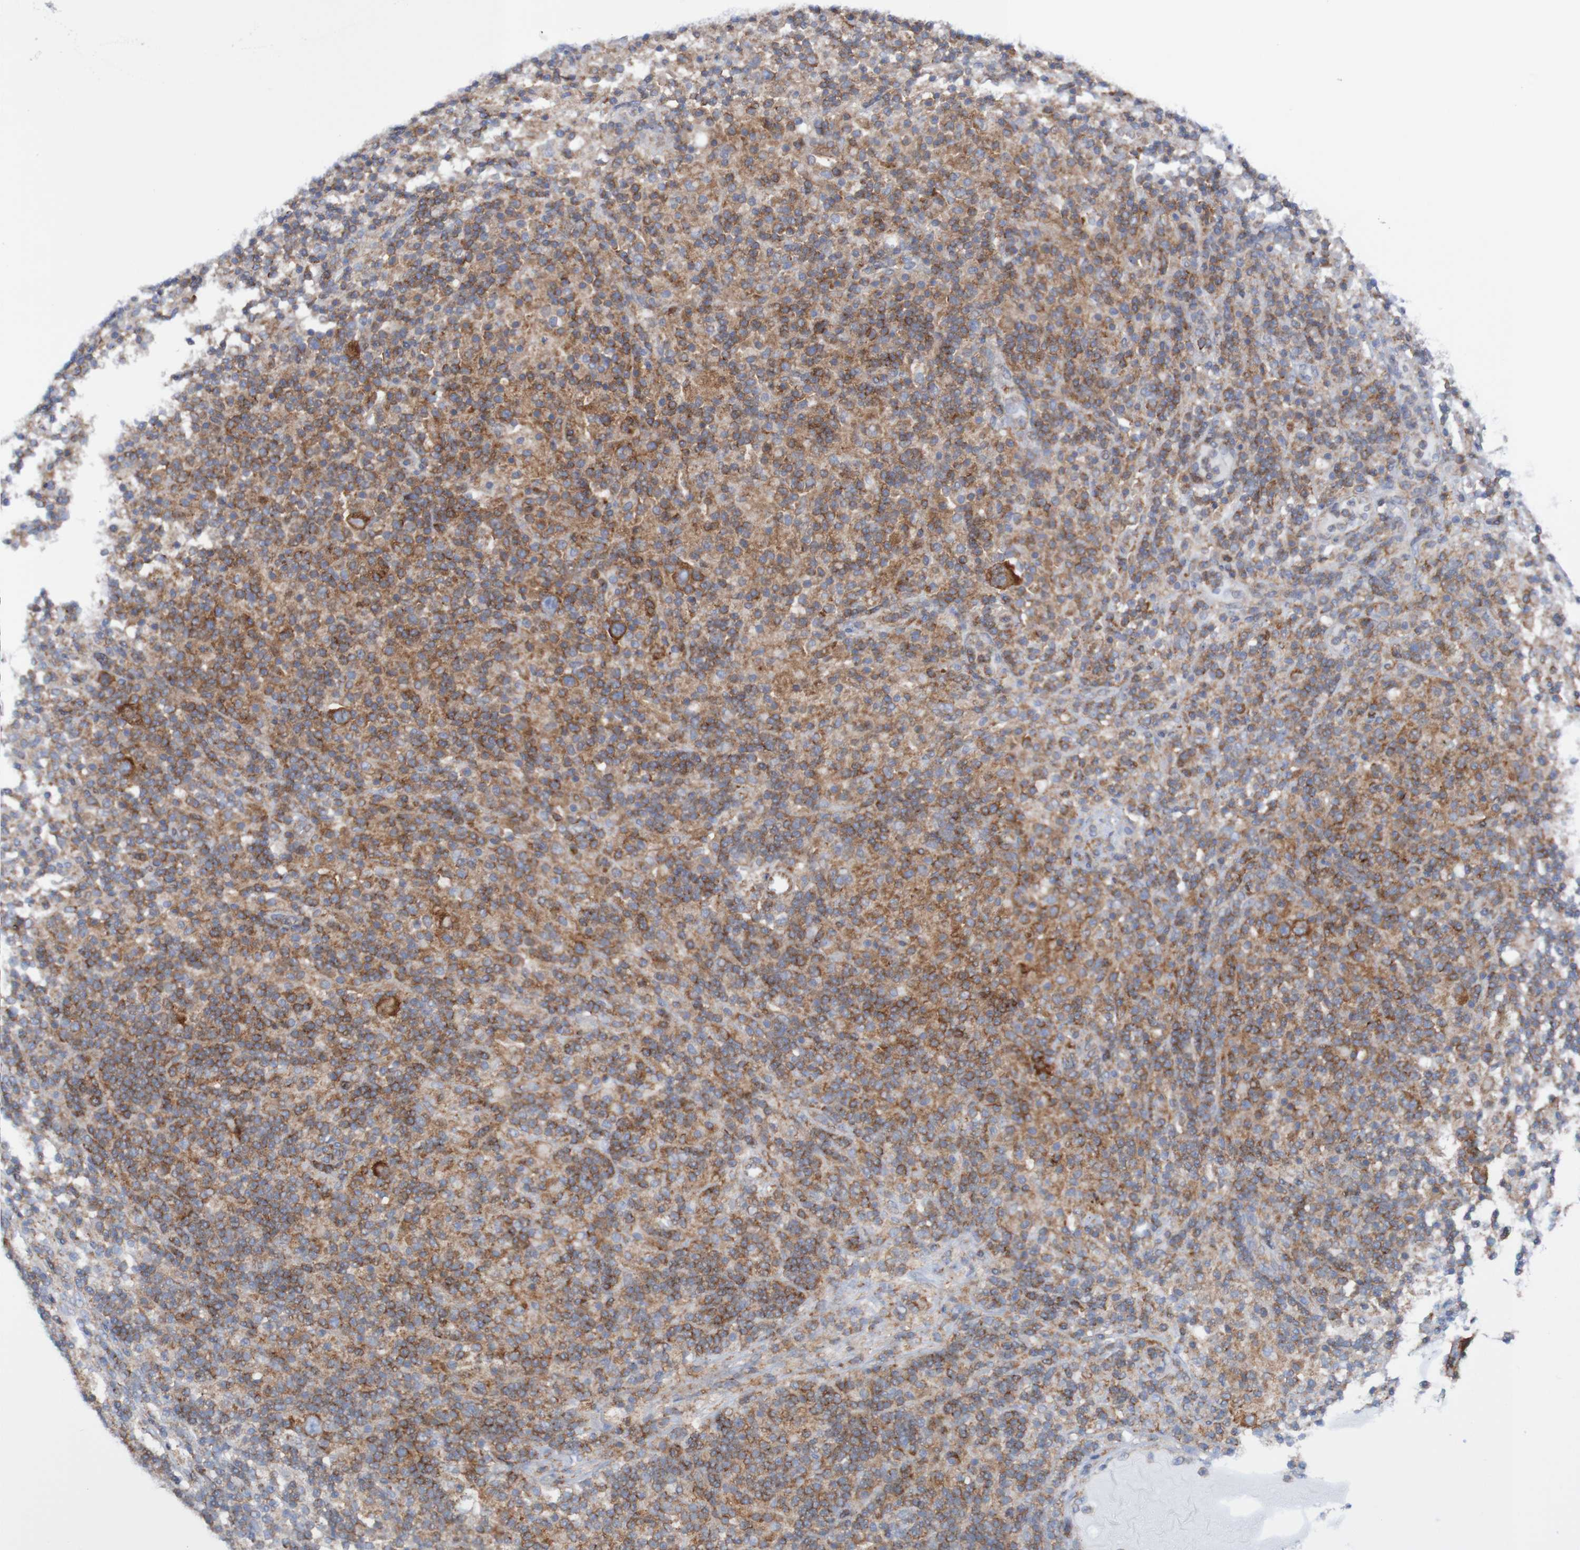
{"staining": {"intensity": "strong", "quantity": ">75%", "location": "cytoplasmic/membranous"}, "tissue": "lymphoma", "cell_type": "Tumor cells", "image_type": "cancer", "snomed": [{"axis": "morphology", "description": "Hodgkin's disease, NOS"}, {"axis": "topography", "description": "Lymph node"}], "caption": "Lymphoma stained with a brown dye demonstrates strong cytoplasmic/membranous positive positivity in approximately >75% of tumor cells.", "gene": "FXR2", "patient": {"sex": "male", "age": 70}}